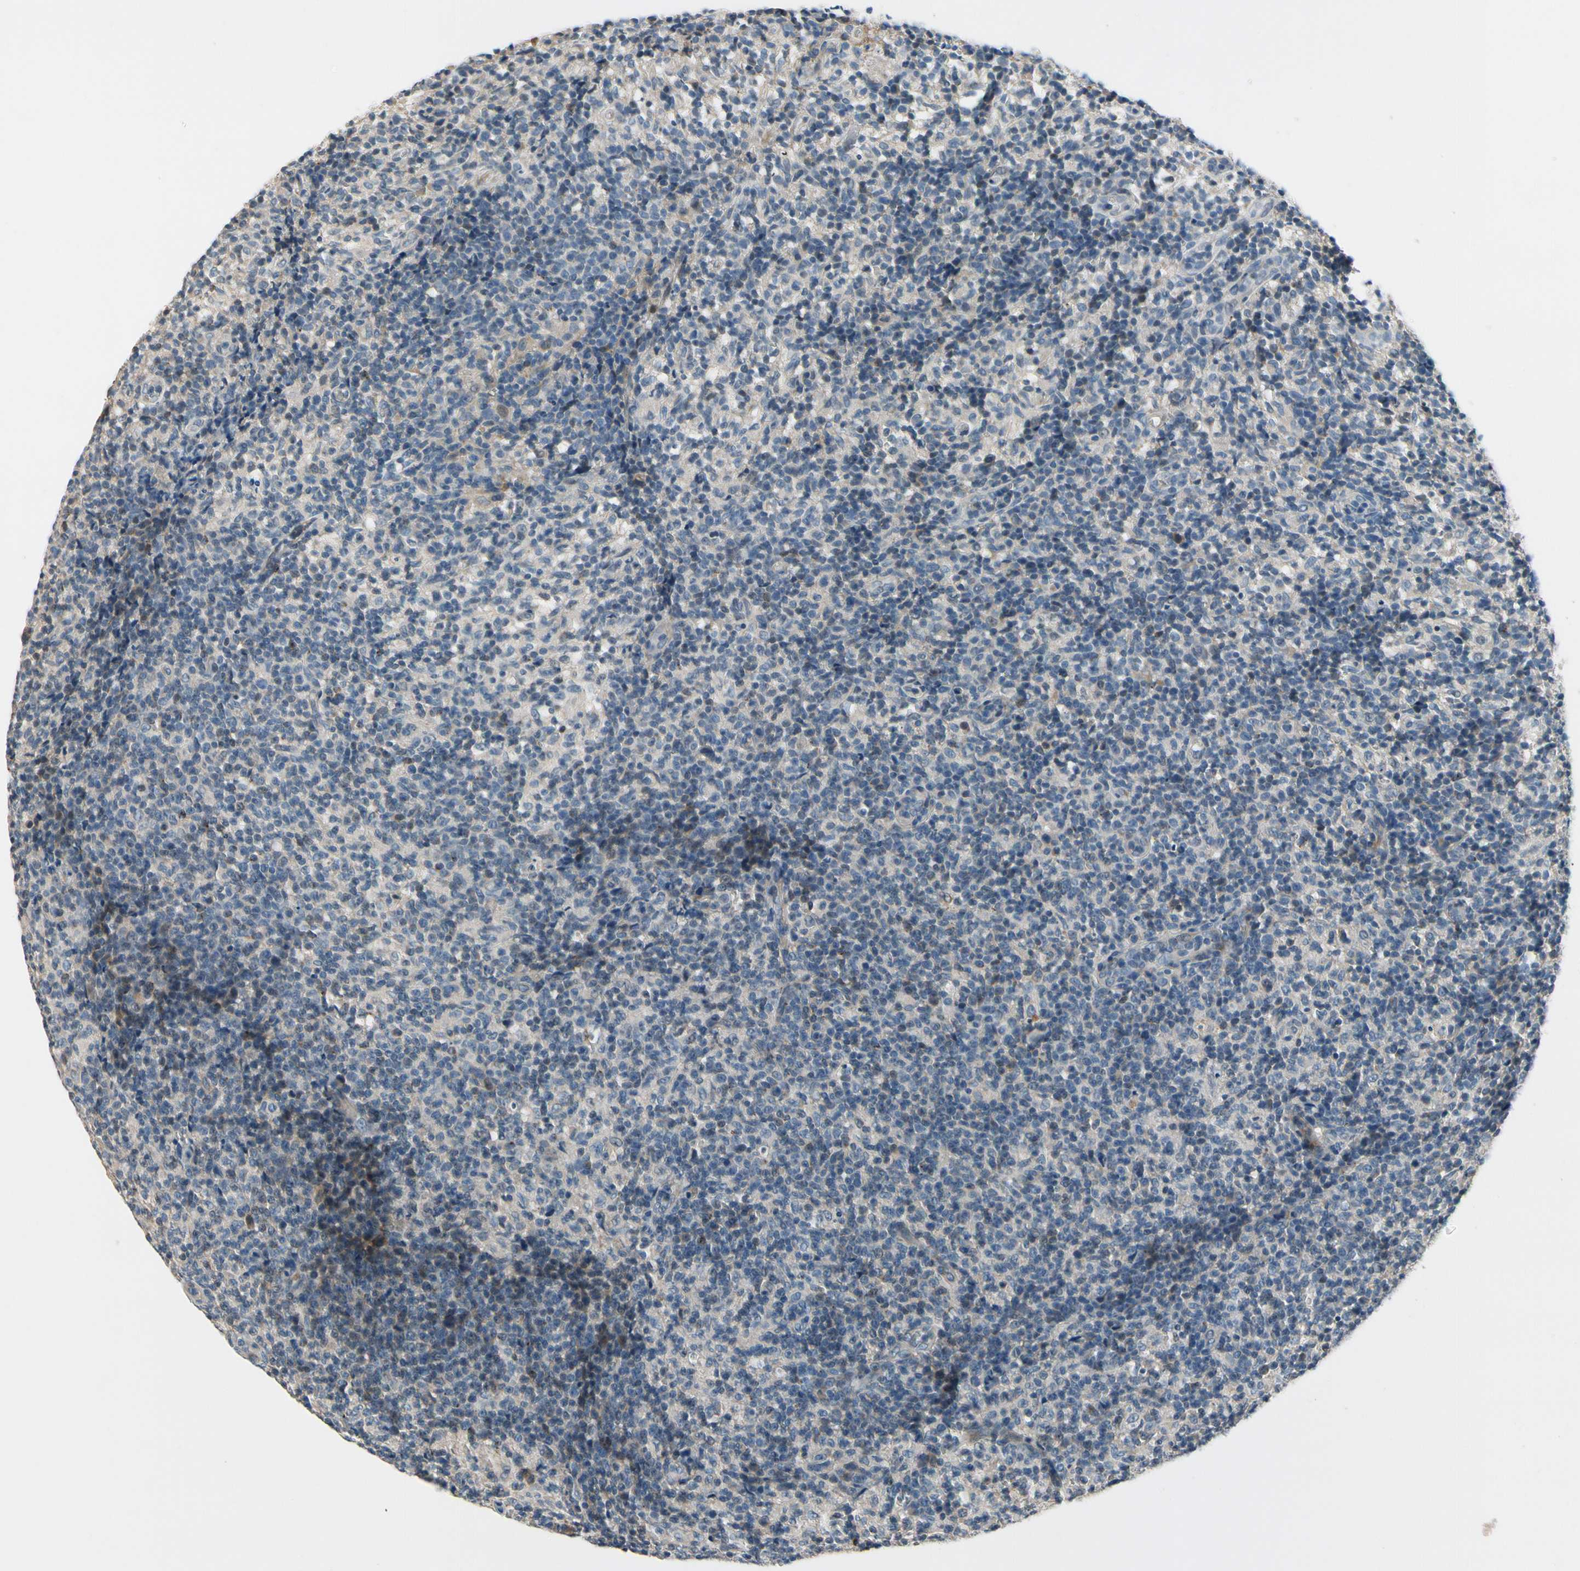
{"staining": {"intensity": "negative", "quantity": "none", "location": "none"}, "tissue": "lymph node", "cell_type": "Germinal center cells", "image_type": "normal", "snomed": [{"axis": "morphology", "description": "Normal tissue, NOS"}, {"axis": "morphology", "description": "Inflammation, NOS"}, {"axis": "topography", "description": "Lymph node"}], "caption": "IHC histopathology image of unremarkable lymph node: lymph node stained with DAB reveals no significant protein expression in germinal center cells.", "gene": "SLC27A6", "patient": {"sex": "male", "age": 55}}